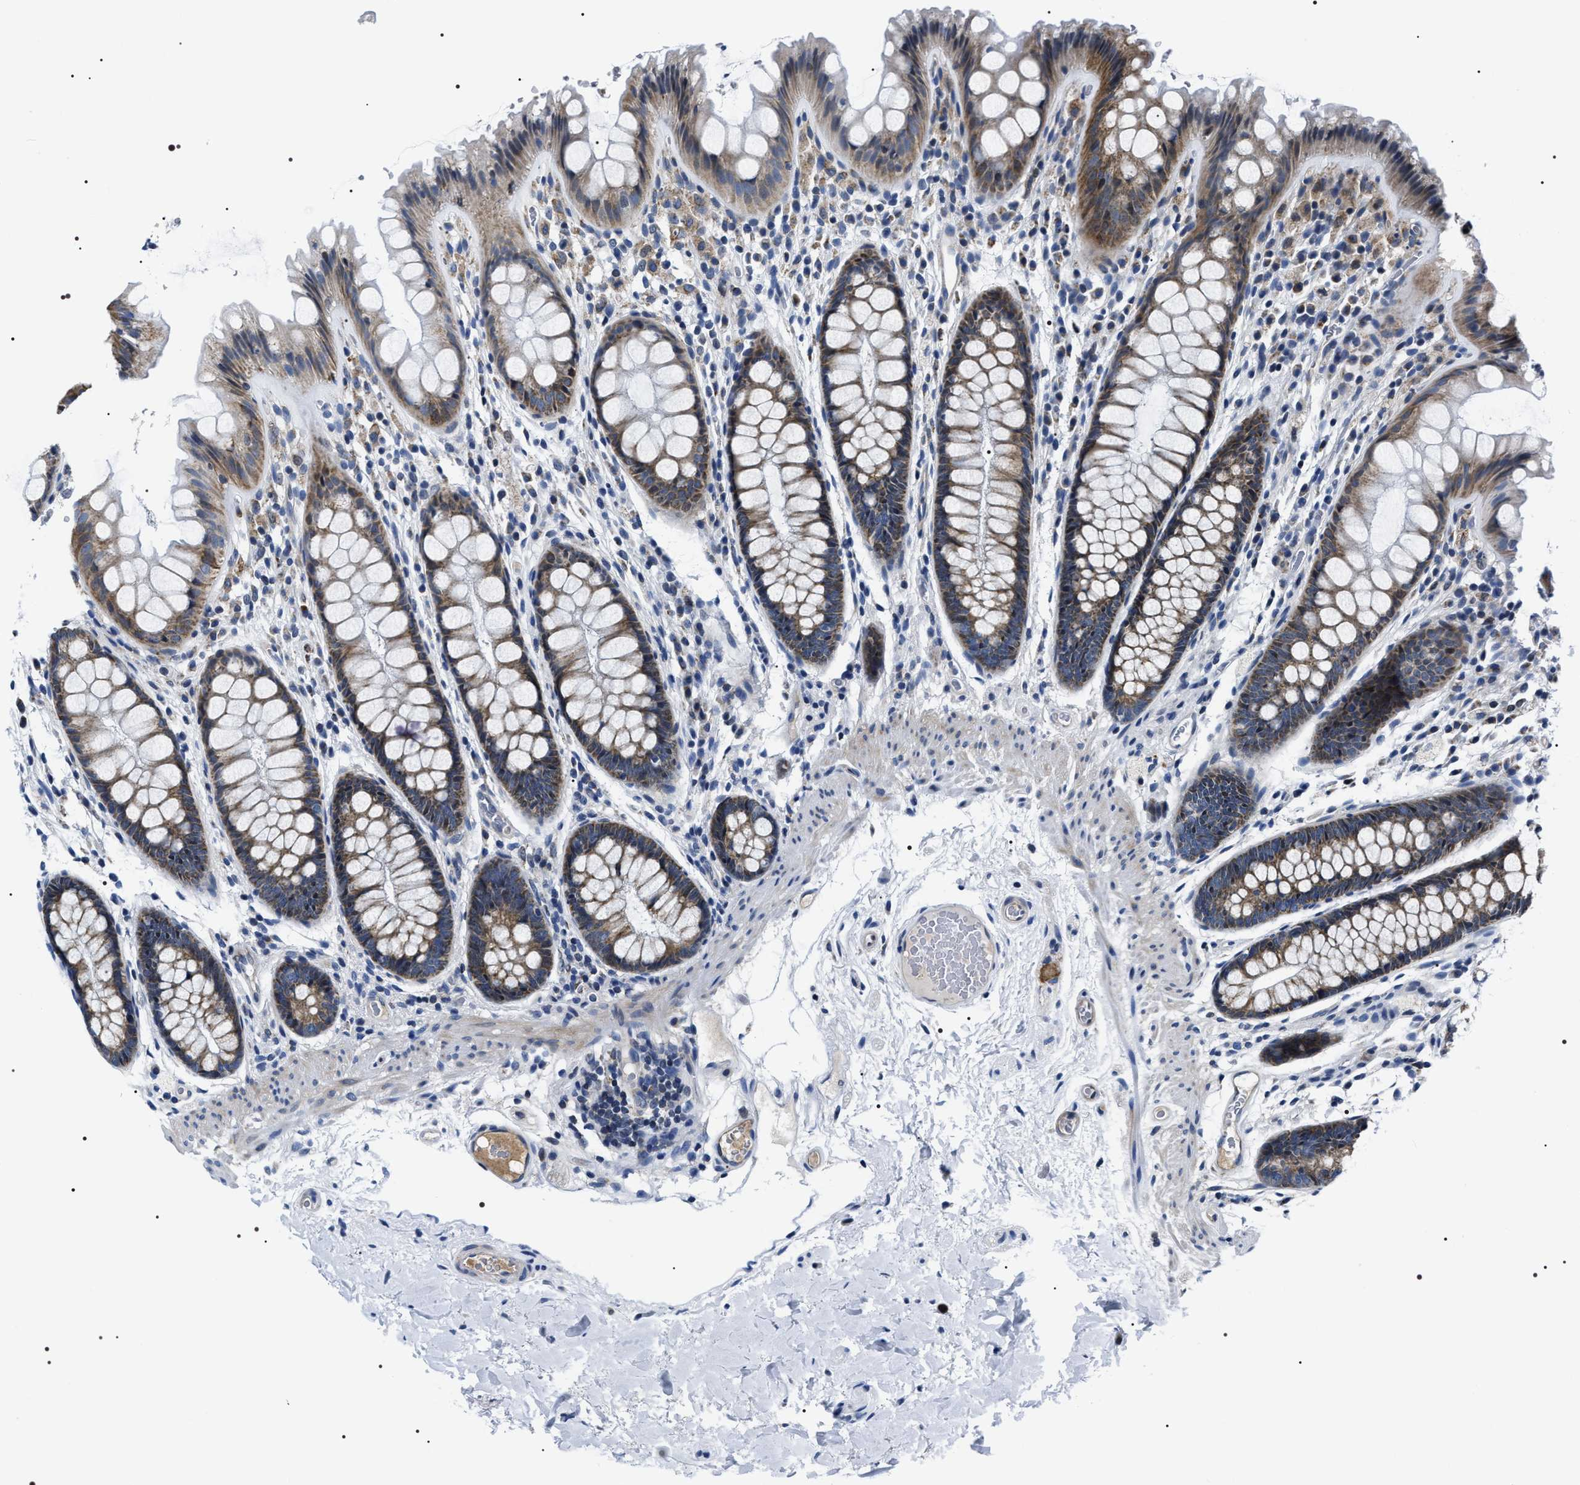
{"staining": {"intensity": "negative", "quantity": "none", "location": "none"}, "tissue": "colon", "cell_type": "Endothelial cells", "image_type": "normal", "snomed": [{"axis": "morphology", "description": "Normal tissue, NOS"}, {"axis": "topography", "description": "Colon"}], "caption": "An image of colon stained for a protein displays no brown staining in endothelial cells. Brightfield microscopy of IHC stained with DAB (brown) and hematoxylin (blue), captured at high magnification.", "gene": "NTMT1", "patient": {"sex": "female", "age": 56}}